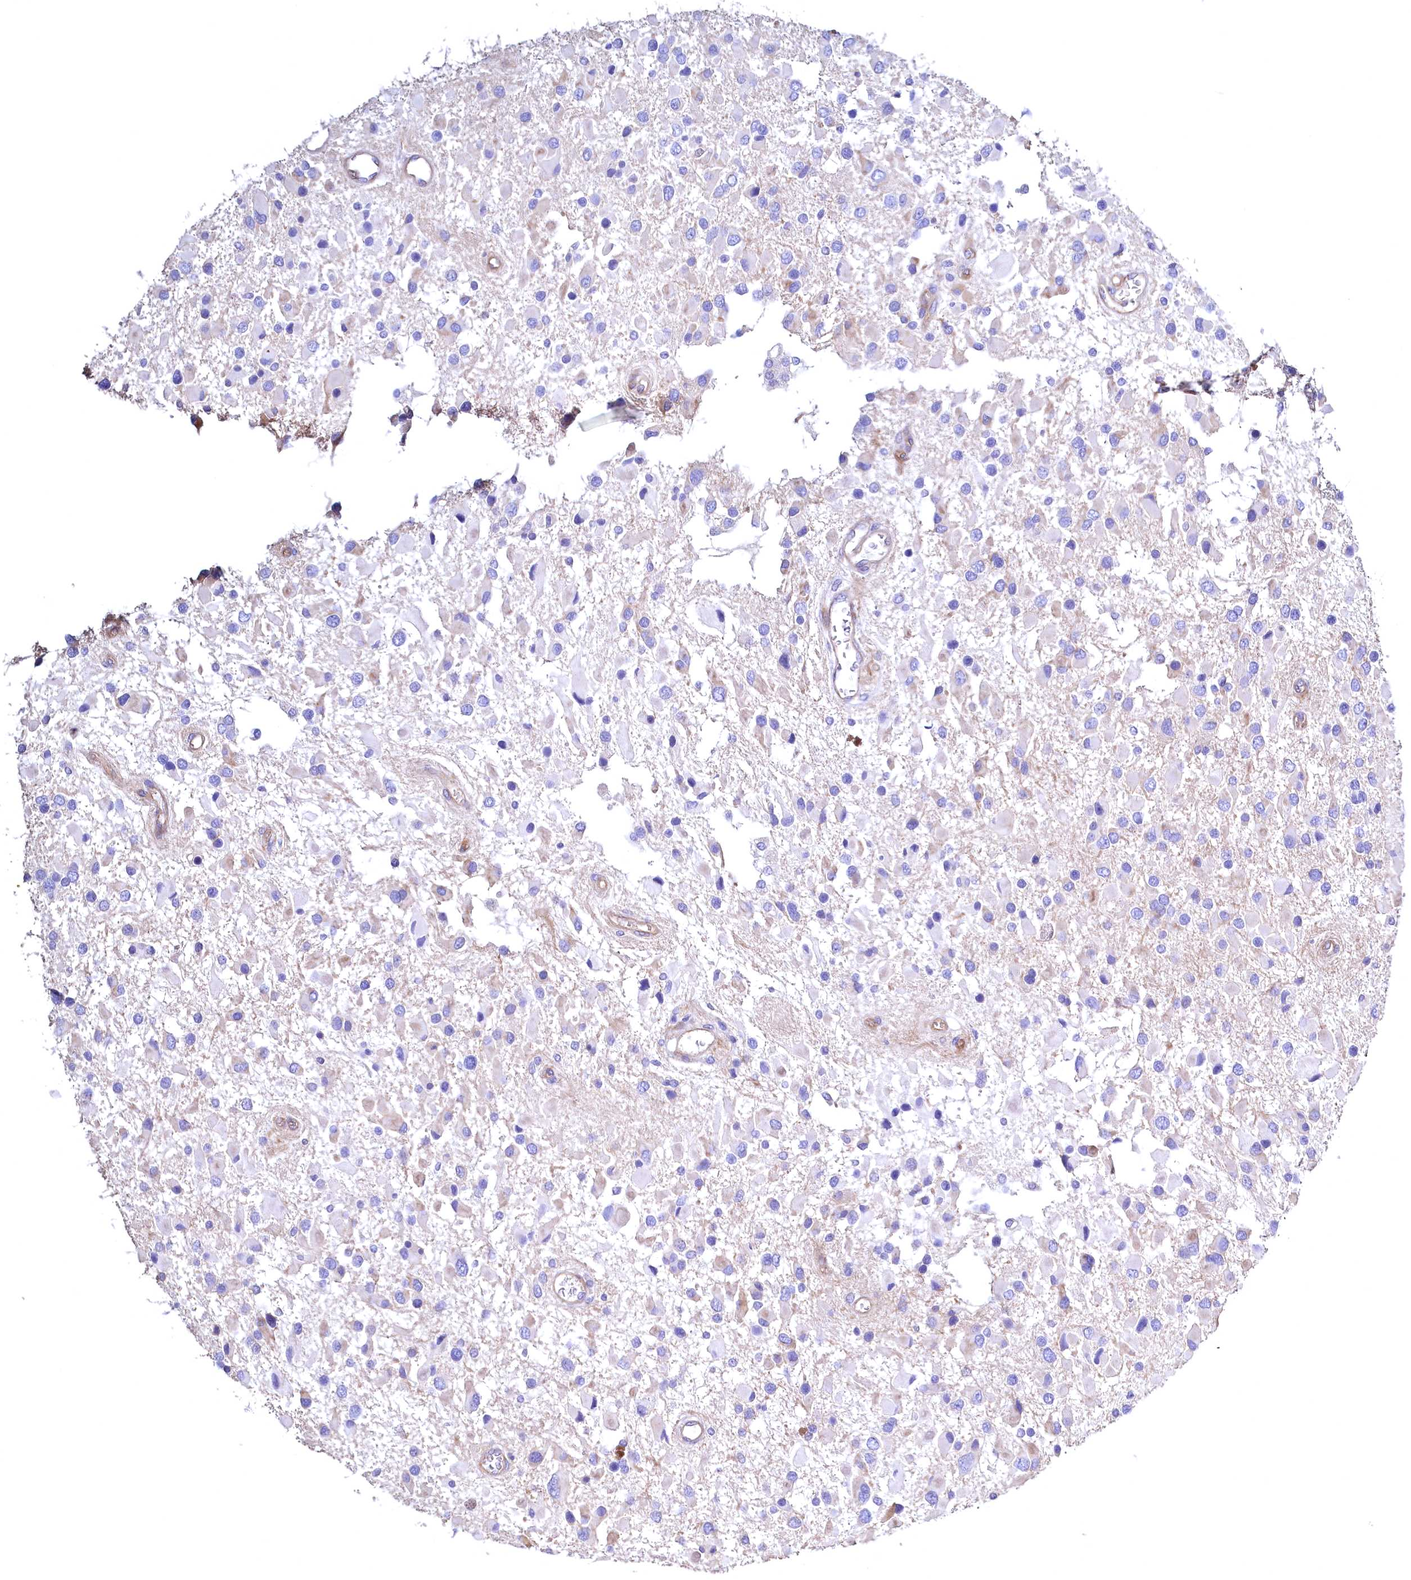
{"staining": {"intensity": "negative", "quantity": "none", "location": "none"}, "tissue": "glioma", "cell_type": "Tumor cells", "image_type": "cancer", "snomed": [{"axis": "morphology", "description": "Glioma, malignant, High grade"}, {"axis": "topography", "description": "Brain"}], "caption": "Immunohistochemistry (IHC) histopathology image of glioma stained for a protein (brown), which shows no staining in tumor cells. Nuclei are stained in blue.", "gene": "WNT8A", "patient": {"sex": "male", "age": 53}}